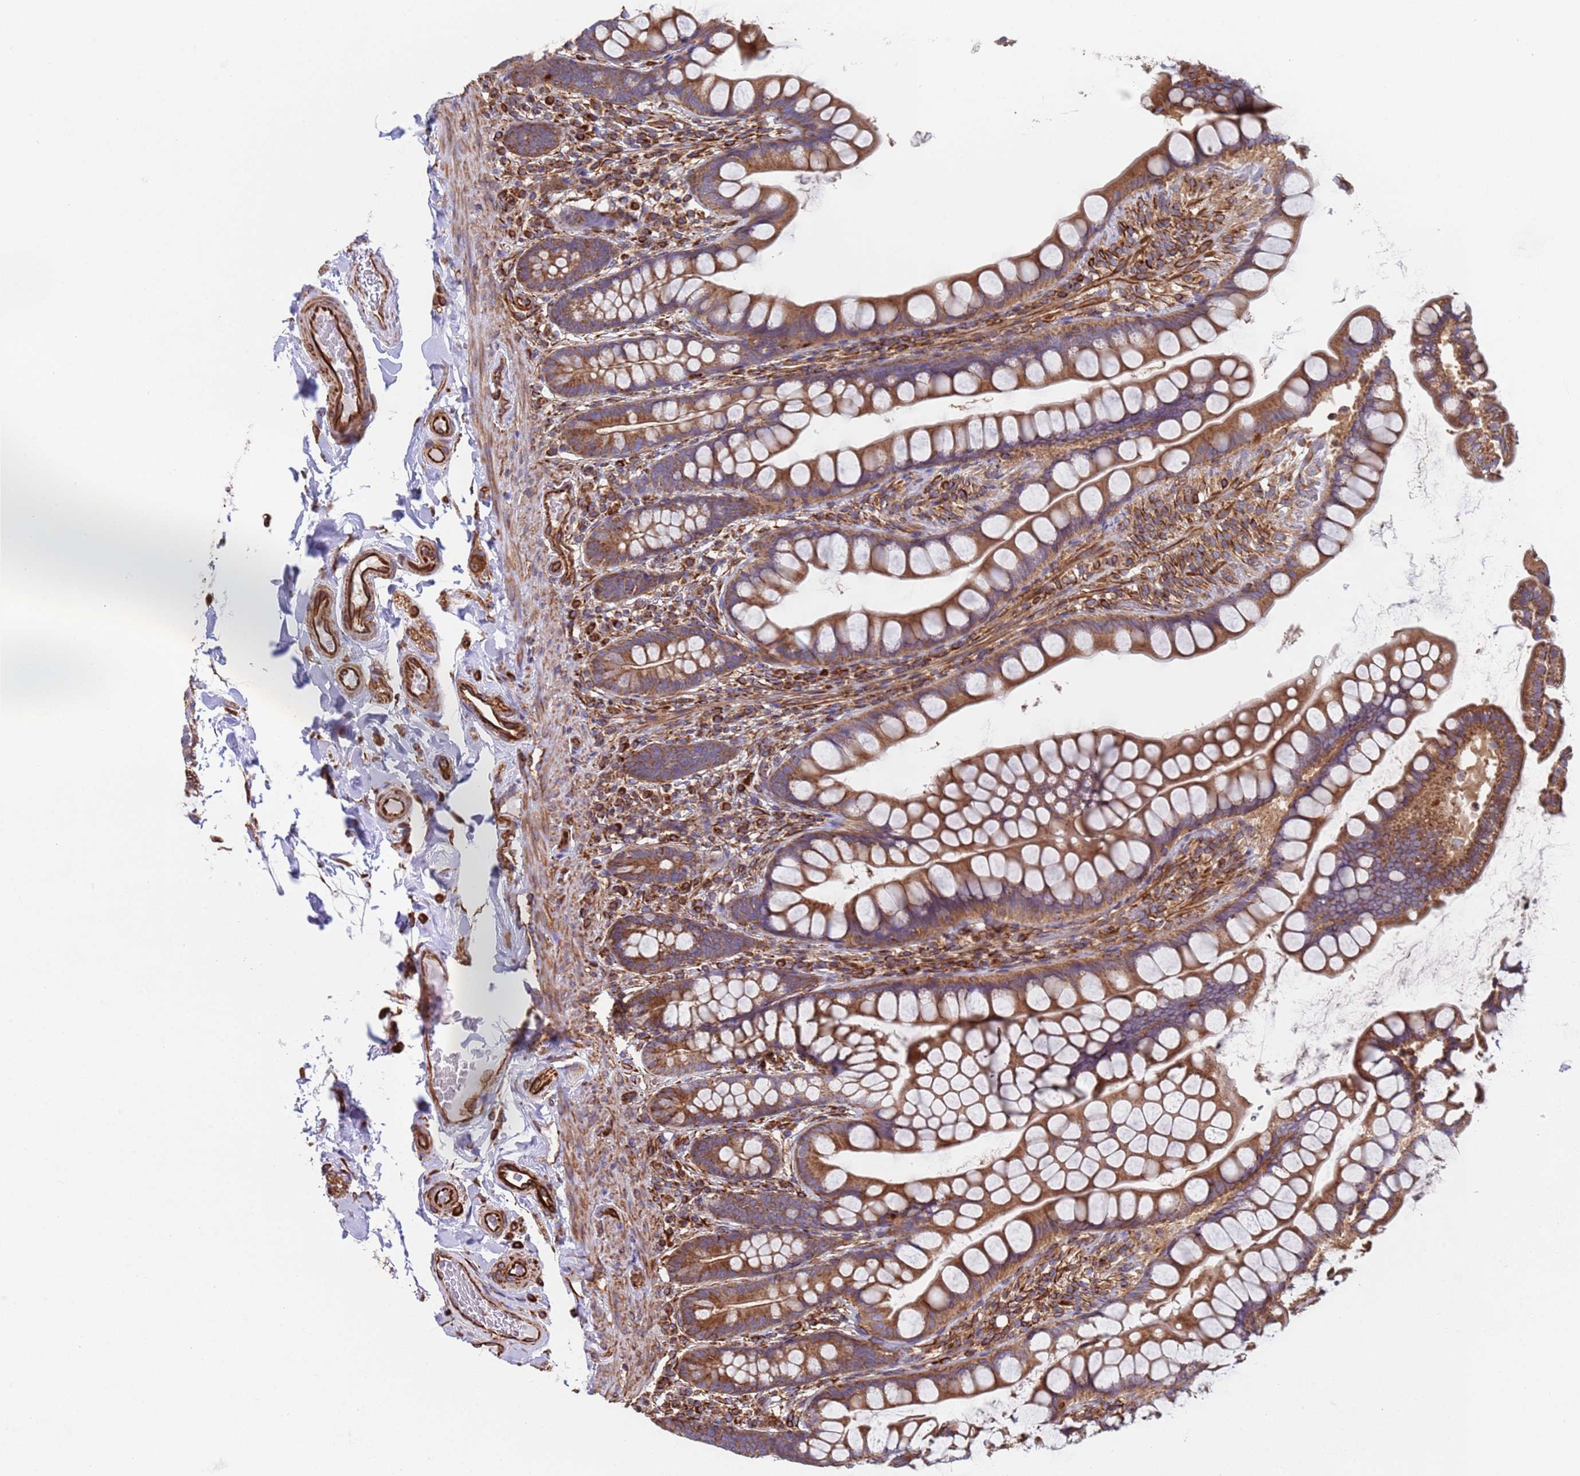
{"staining": {"intensity": "strong", "quantity": ">75%", "location": "cytoplasmic/membranous"}, "tissue": "small intestine", "cell_type": "Glandular cells", "image_type": "normal", "snomed": [{"axis": "morphology", "description": "Normal tissue, NOS"}, {"axis": "topography", "description": "Small intestine"}], "caption": "IHC of normal small intestine displays high levels of strong cytoplasmic/membranous positivity in about >75% of glandular cells.", "gene": "NUDT12", "patient": {"sex": "male", "age": 70}}